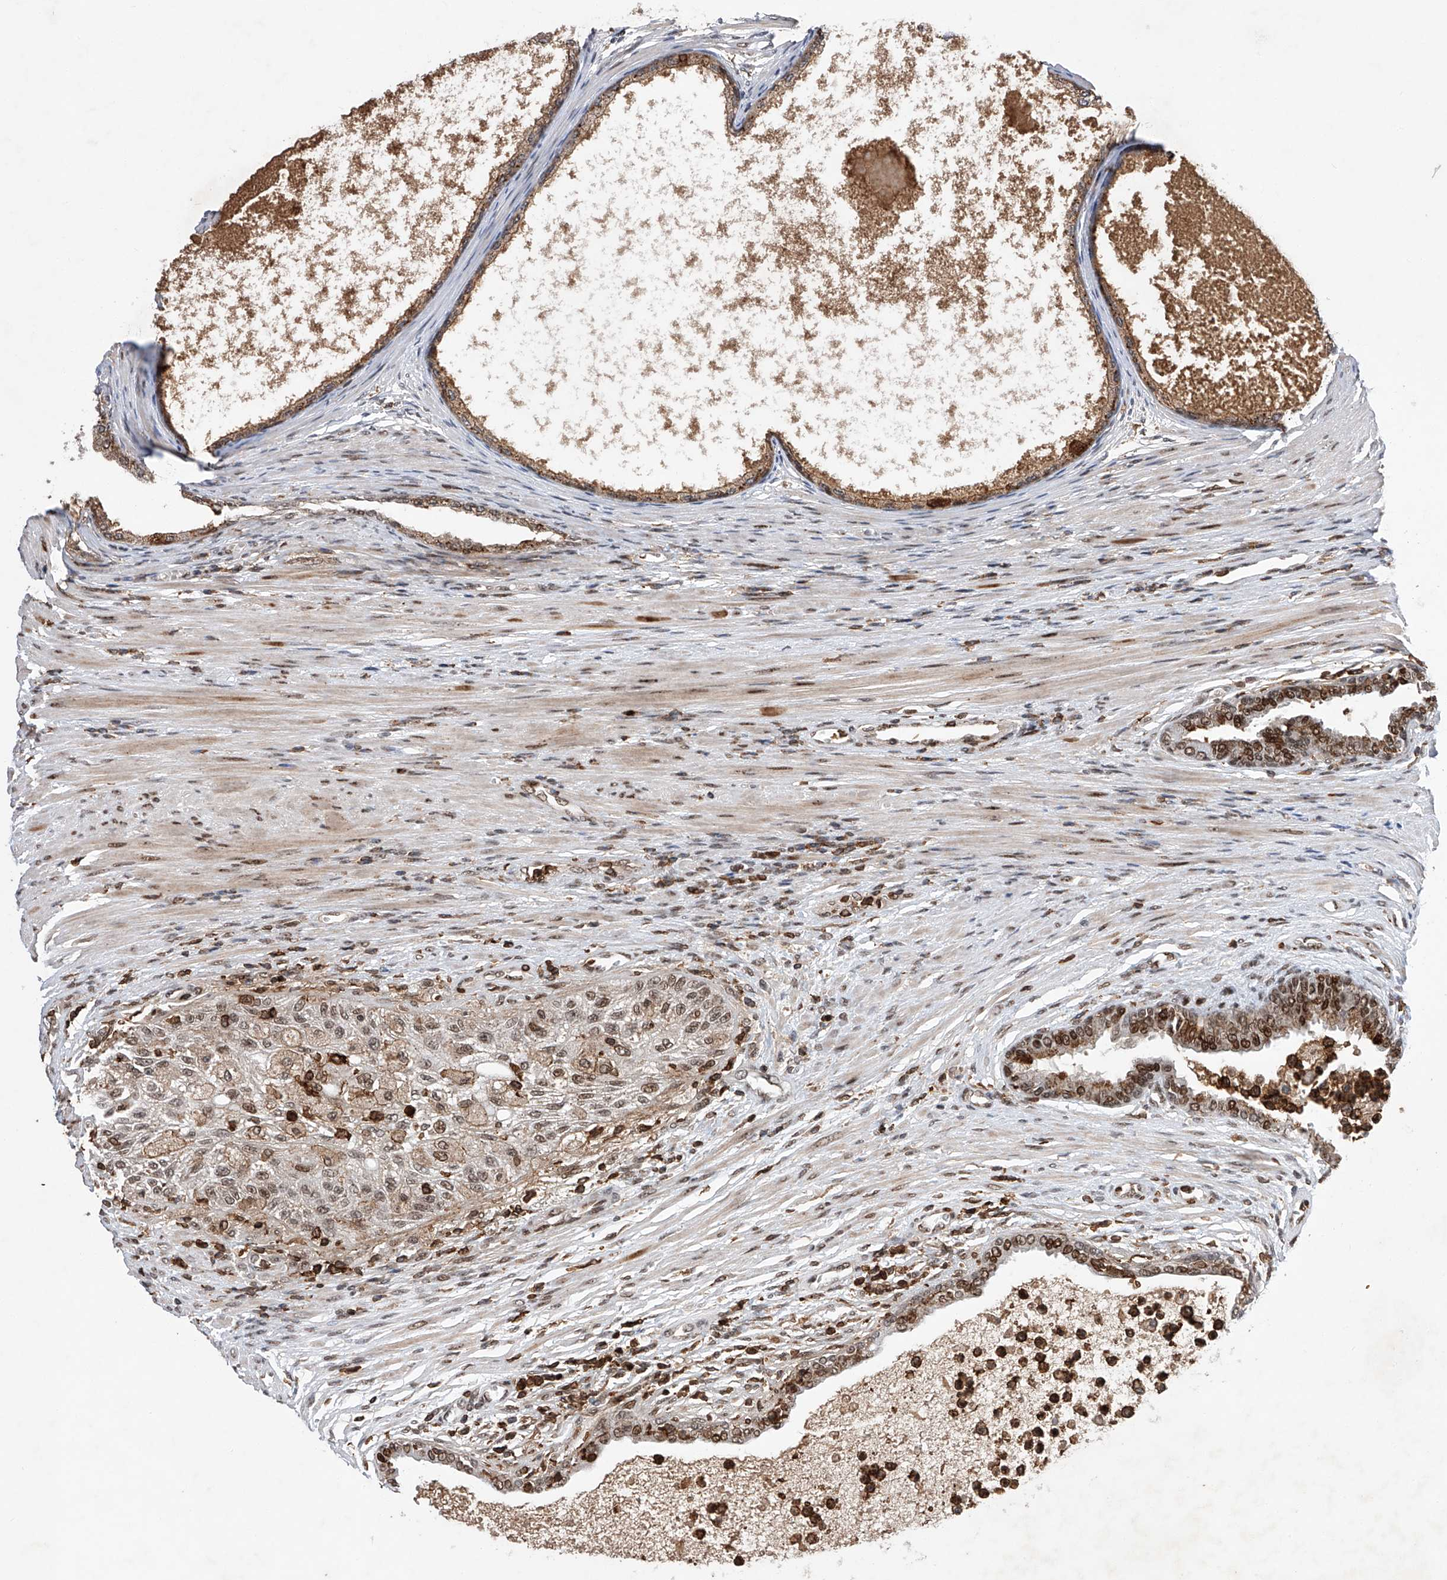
{"staining": {"intensity": "moderate", "quantity": "25%-75%", "location": "nuclear"}, "tissue": "prostate cancer", "cell_type": "Tumor cells", "image_type": "cancer", "snomed": [{"axis": "morphology", "description": "Normal tissue, NOS"}, {"axis": "morphology", "description": "Adenocarcinoma, Low grade"}, {"axis": "topography", "description": "Prostate"}, {"axis": "topography", "description": "Peripheral nerve tissue"}], "caption": "Immunohistochemical staining of human low-grade adenocarcinoma (prostate) reveals medium levels of moderate nuclear positivity in about 25%-75% of tumor cells.", "gene": "ZNF280D", "patient": {"sex": "male", "age": 71}}